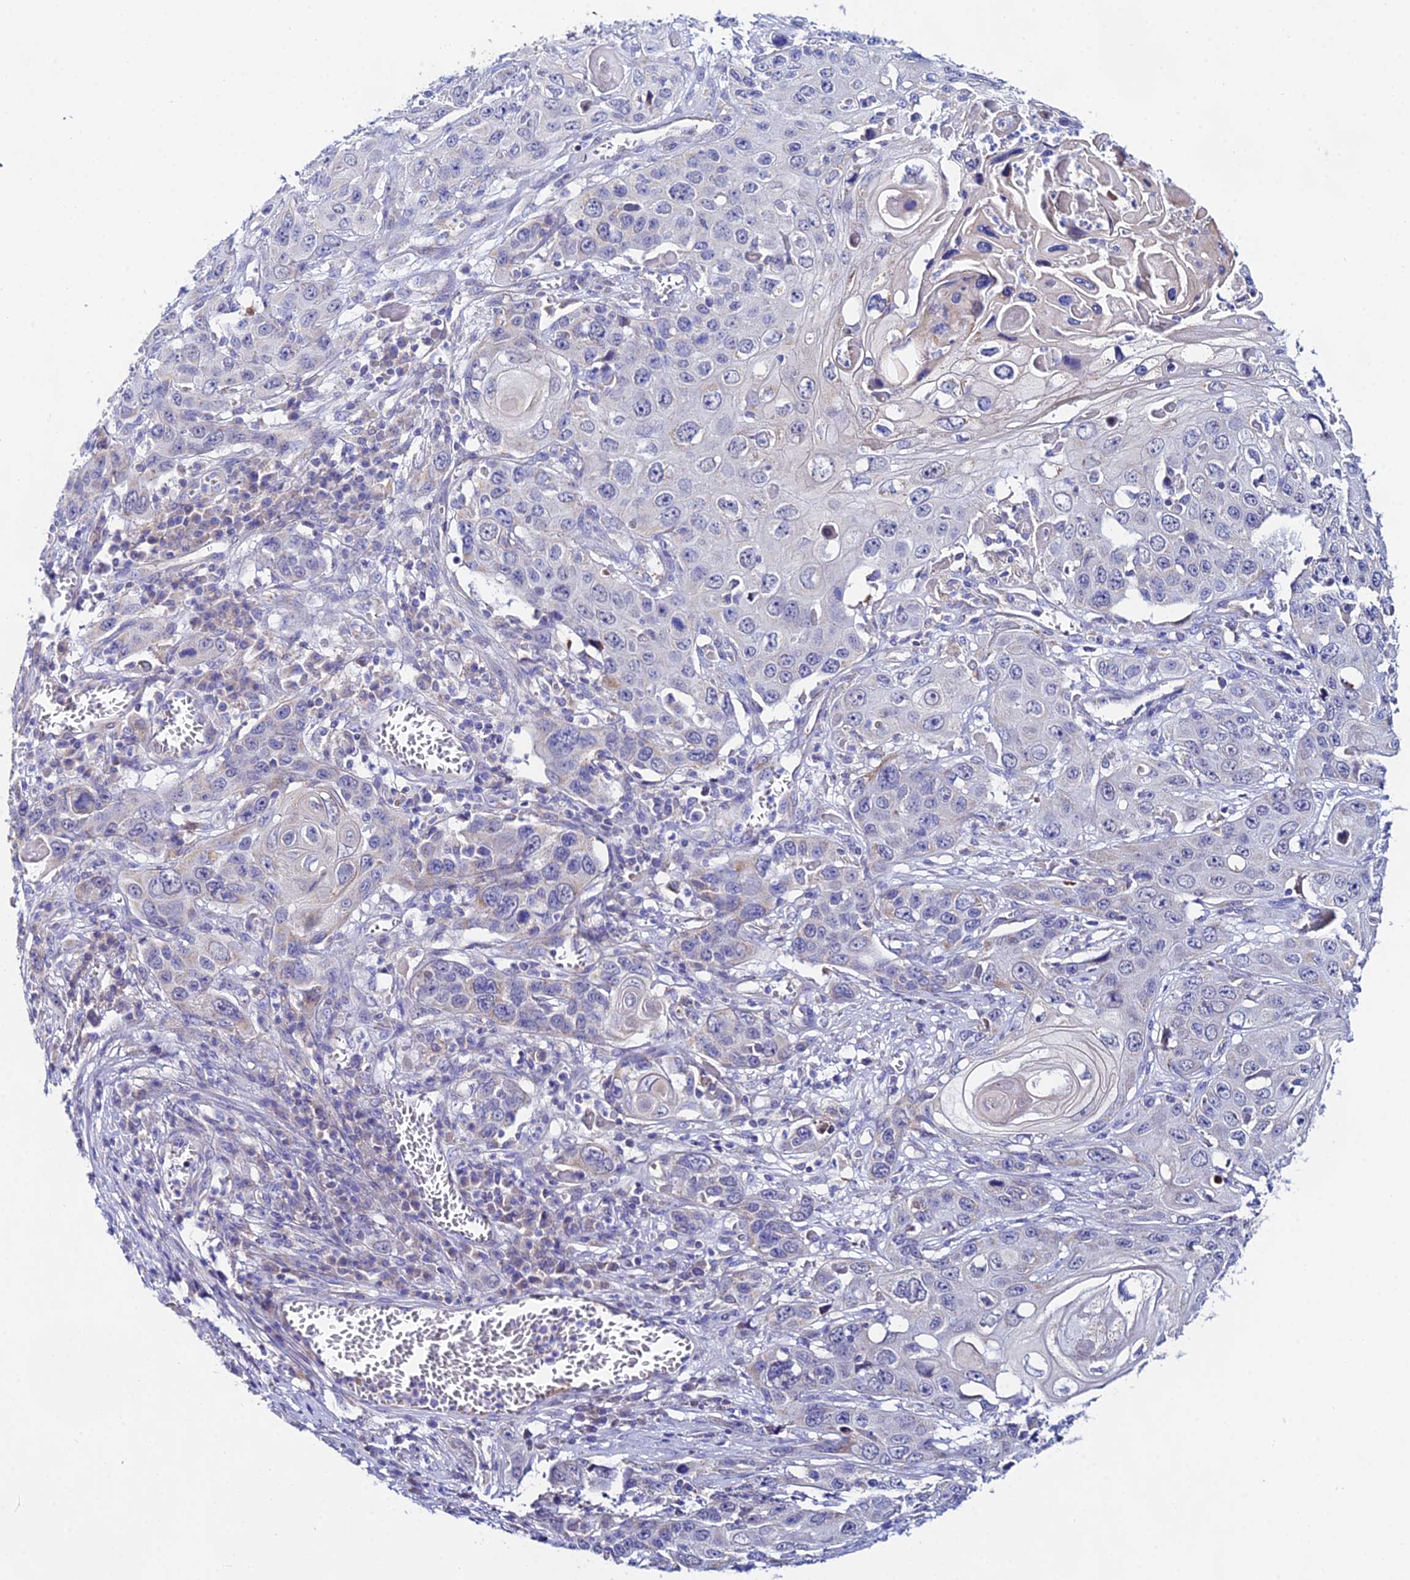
{"staining": {"intensity": "negative", "quantity": "none", "location": "none"}, "tissue": "skin cancer", "cell_type": "Tumor cells", "image_type": "cancer", "snomed": [{"axis": "morphology", "description": "Squamous cell carcinoma, NOS"}, {"axis": "topography", "description": "Skin"}], "caption": "Protein analysis of squamous cell carcinoma (skin) shows no significant positivity in tumor cells. (Brightfield microscopy of DAB (3,3'-diaminobenzidine) IHC at high magnification).", "gene": "PPP2R2C", "patient": {"sex": "male", "age": 55}}